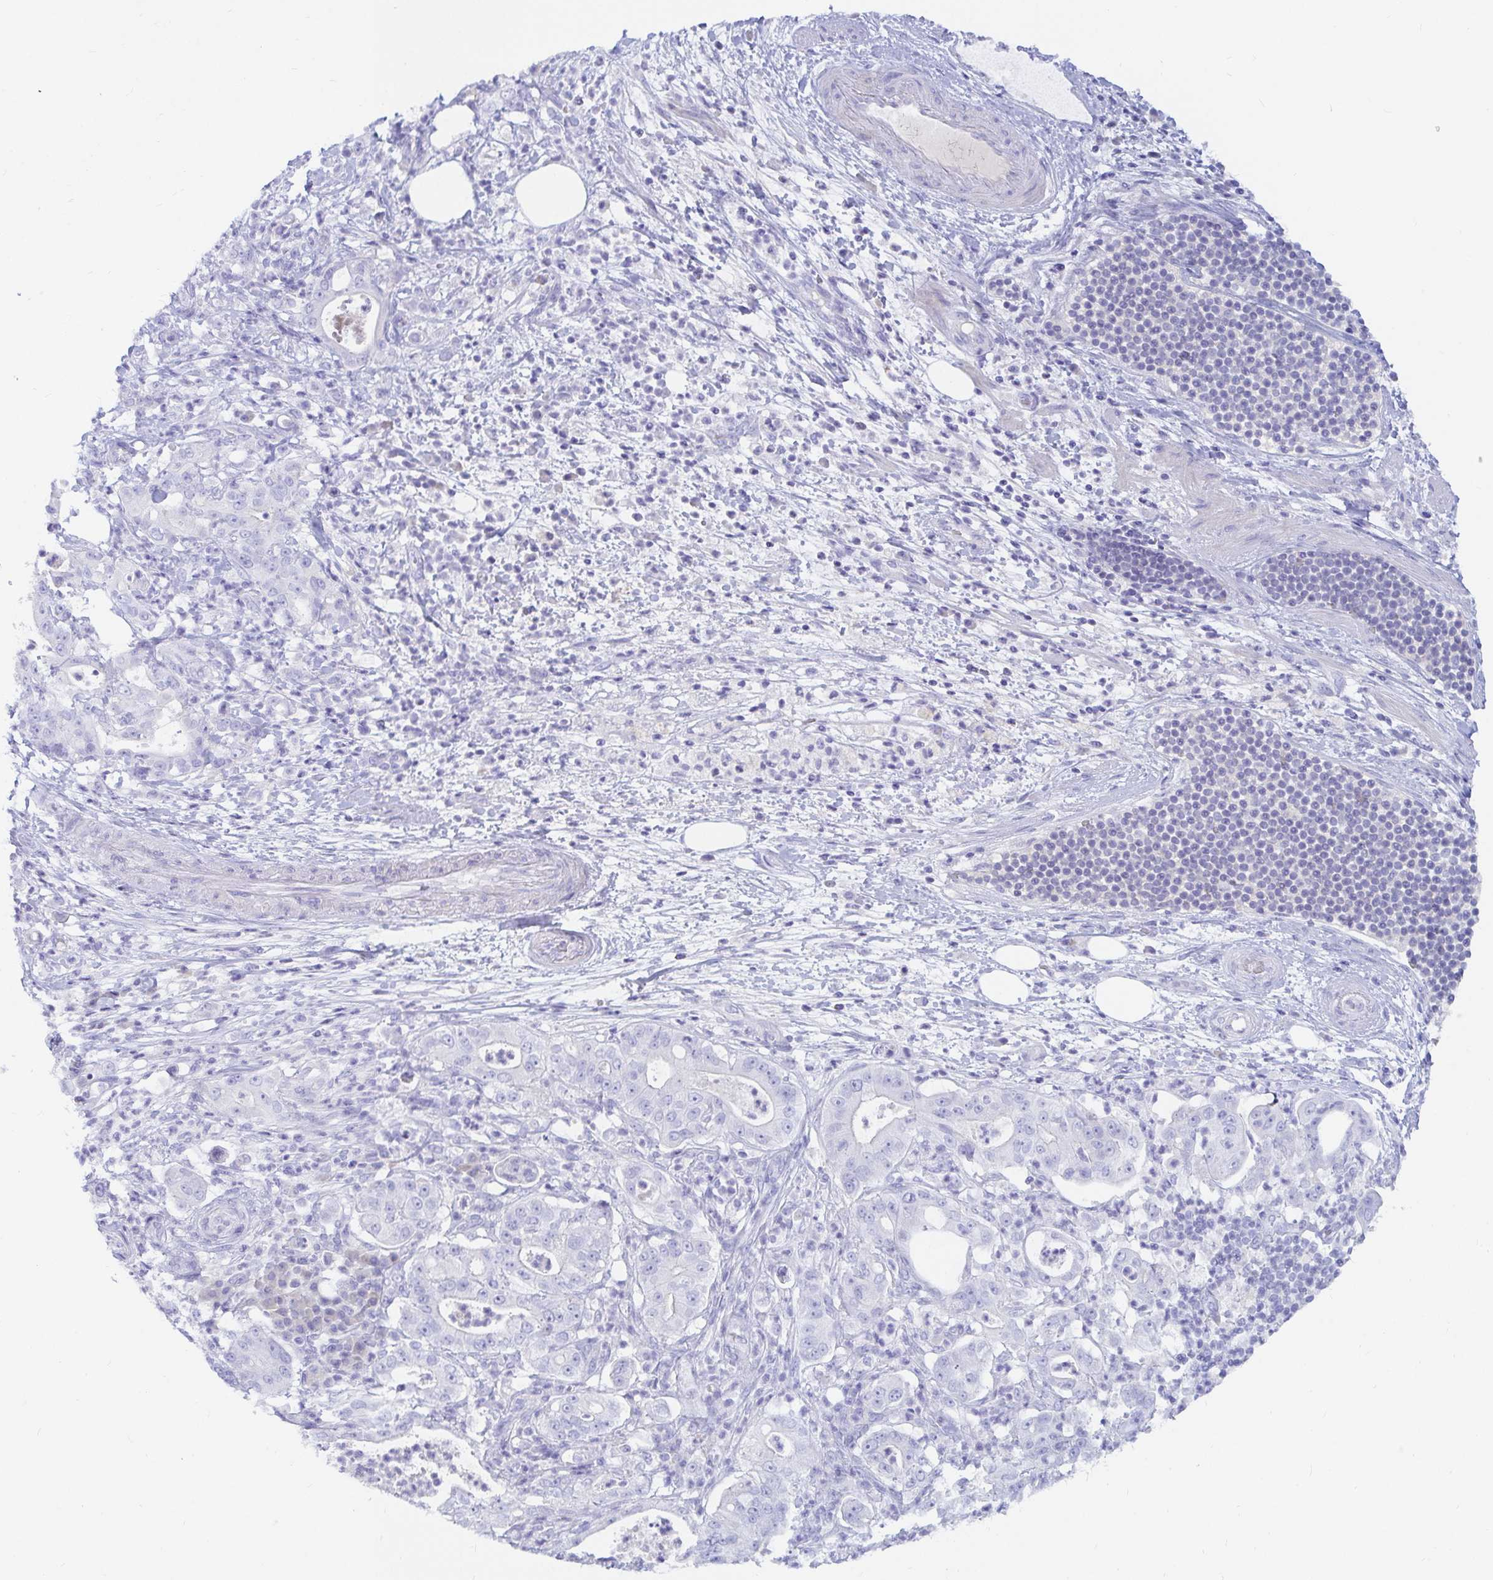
{"staining": {"intensity": "negative", "quantity": "none", "location": "none"}, "tissue": "pancreatic cancer", "cell_type": "Tumor cells", "image_type": "cancer", "snomed": [{"axis": "morphology", "description": "Adenocarcinoma, NOS"}, {"axis": "topography", "description": "Pancreas"}], "caption": "Pancreatic cancer was stained to show a protein in brown. There is no significant expression in tumor cells.", "gene": "NR2E1", "patient": {"sex": "male", "age": 71}}